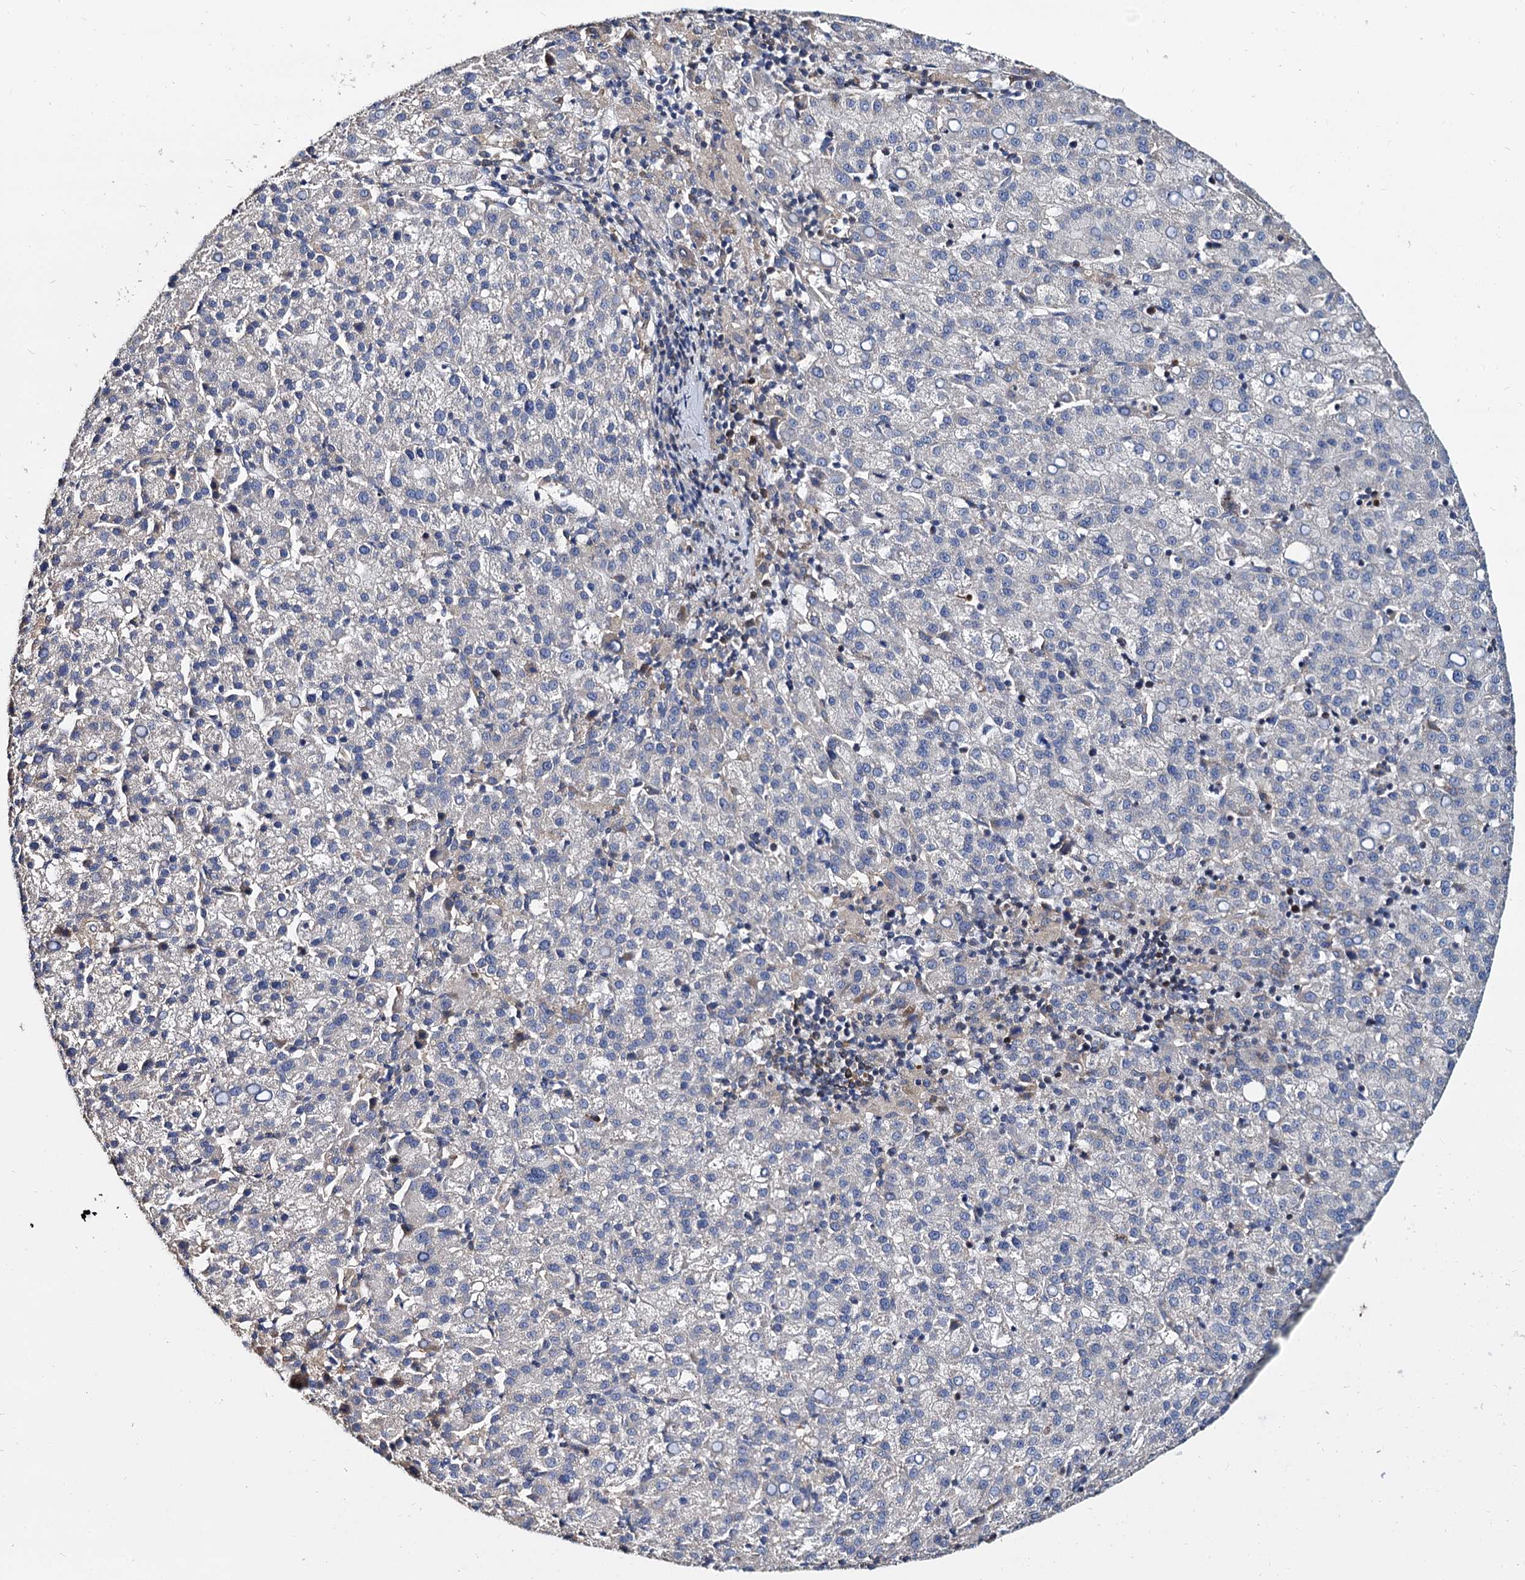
{"staining": {"intensity": "negative", "quantity": "none", "location": "none"}, "tissue": "liver cancer", "cell_type": "Tumor cells", "image_type": "cancer", "snomed": [{"axis": "morphology", "description": "Carcinoma, Hepatocellular, NOS"}, {"axis": "topography", "description": "Liver"}], "caption": "High power microscopy photomicrograph of an immunohistochemistry photomicrograph of liver cancer, revealing no significant expression in tumor cells.", "gene": "ANKRD13A", "patient": {"sex": "female", "age": 58}}